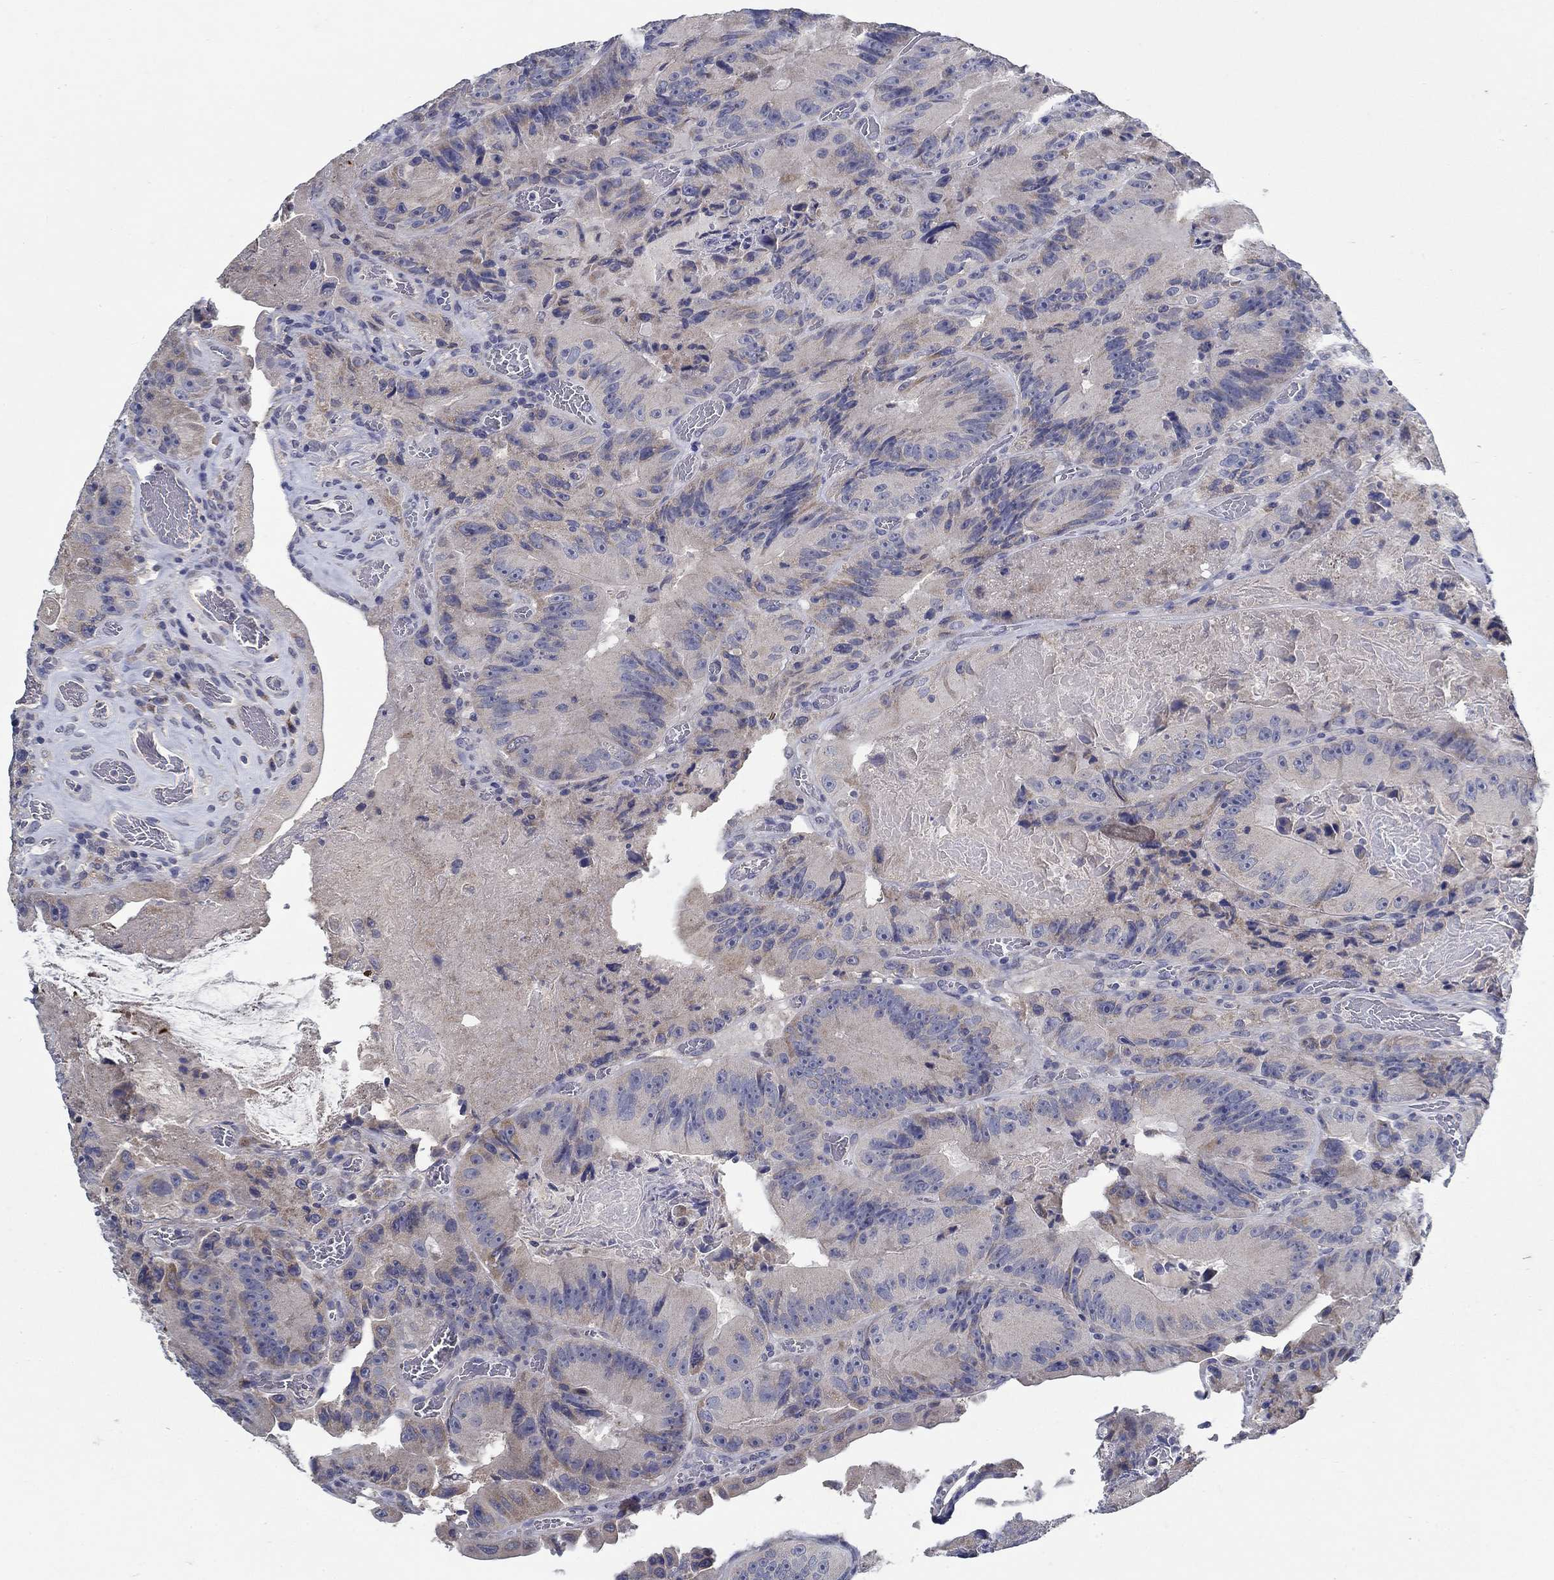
{"staining": {"intensity": "negative", "quantity": "none", "location": "none"}, "tissue": "colorectal cancer", "cell_type": "Tumor cells", "image_type": "cancer", "snomed": [{"axis": "morphology", "description": "Adenocarcinoma, NOS"}, {"axis": "topography", "description": "Colon"}], "caption": "The immunohistochemistry histopathology image has no significant positivity in tumor cells of colorectal adenocarcinoma tissue.", "gene": "PROZ", "patient": {"sex": "female", "age": 86}}